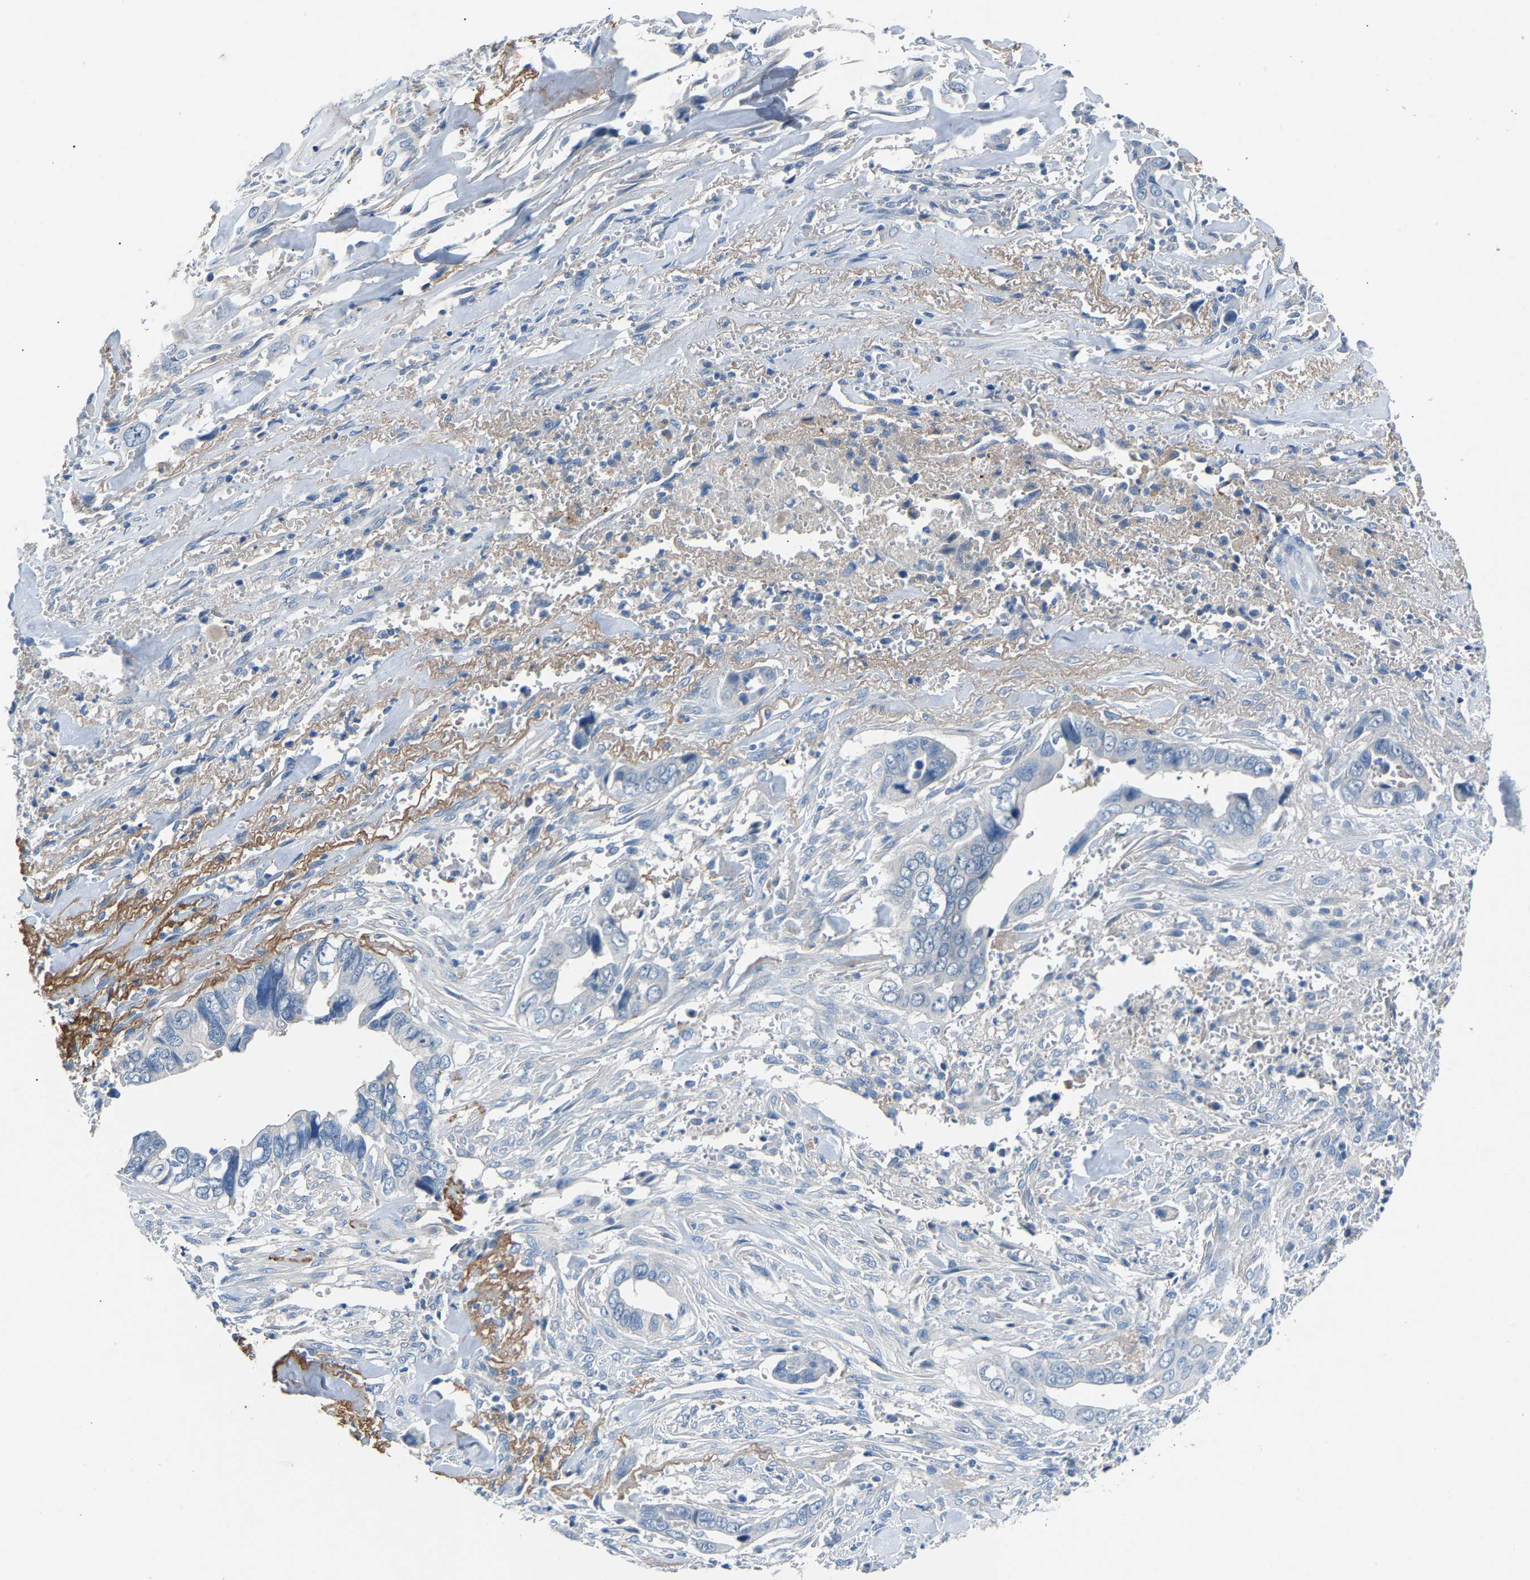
{"staining": {"intensity": "negative", "quantity": "none", "location": "none"}, "tissue": "liver cancer", "cell_type": "Tumor cells", "image_type": "cancer", "snomed": [{"axis": "morphology", "description": "Cholangiocarcinoma"}, {"axis": "topography", "description": "Liver"}], "caption": "Histopathology image shows no protein staining in tumor cells of liver cholangiocarcinoma tissue. The staining was performed using DAB (3,3'-diaminobenzidine) to visualize the protein expression in brown, while the nuclei were stained in blue with hematoxylin (Magnification: 20x).", "gene": "DNAAF5", "patient": {"sex": "female", "age": 79}}